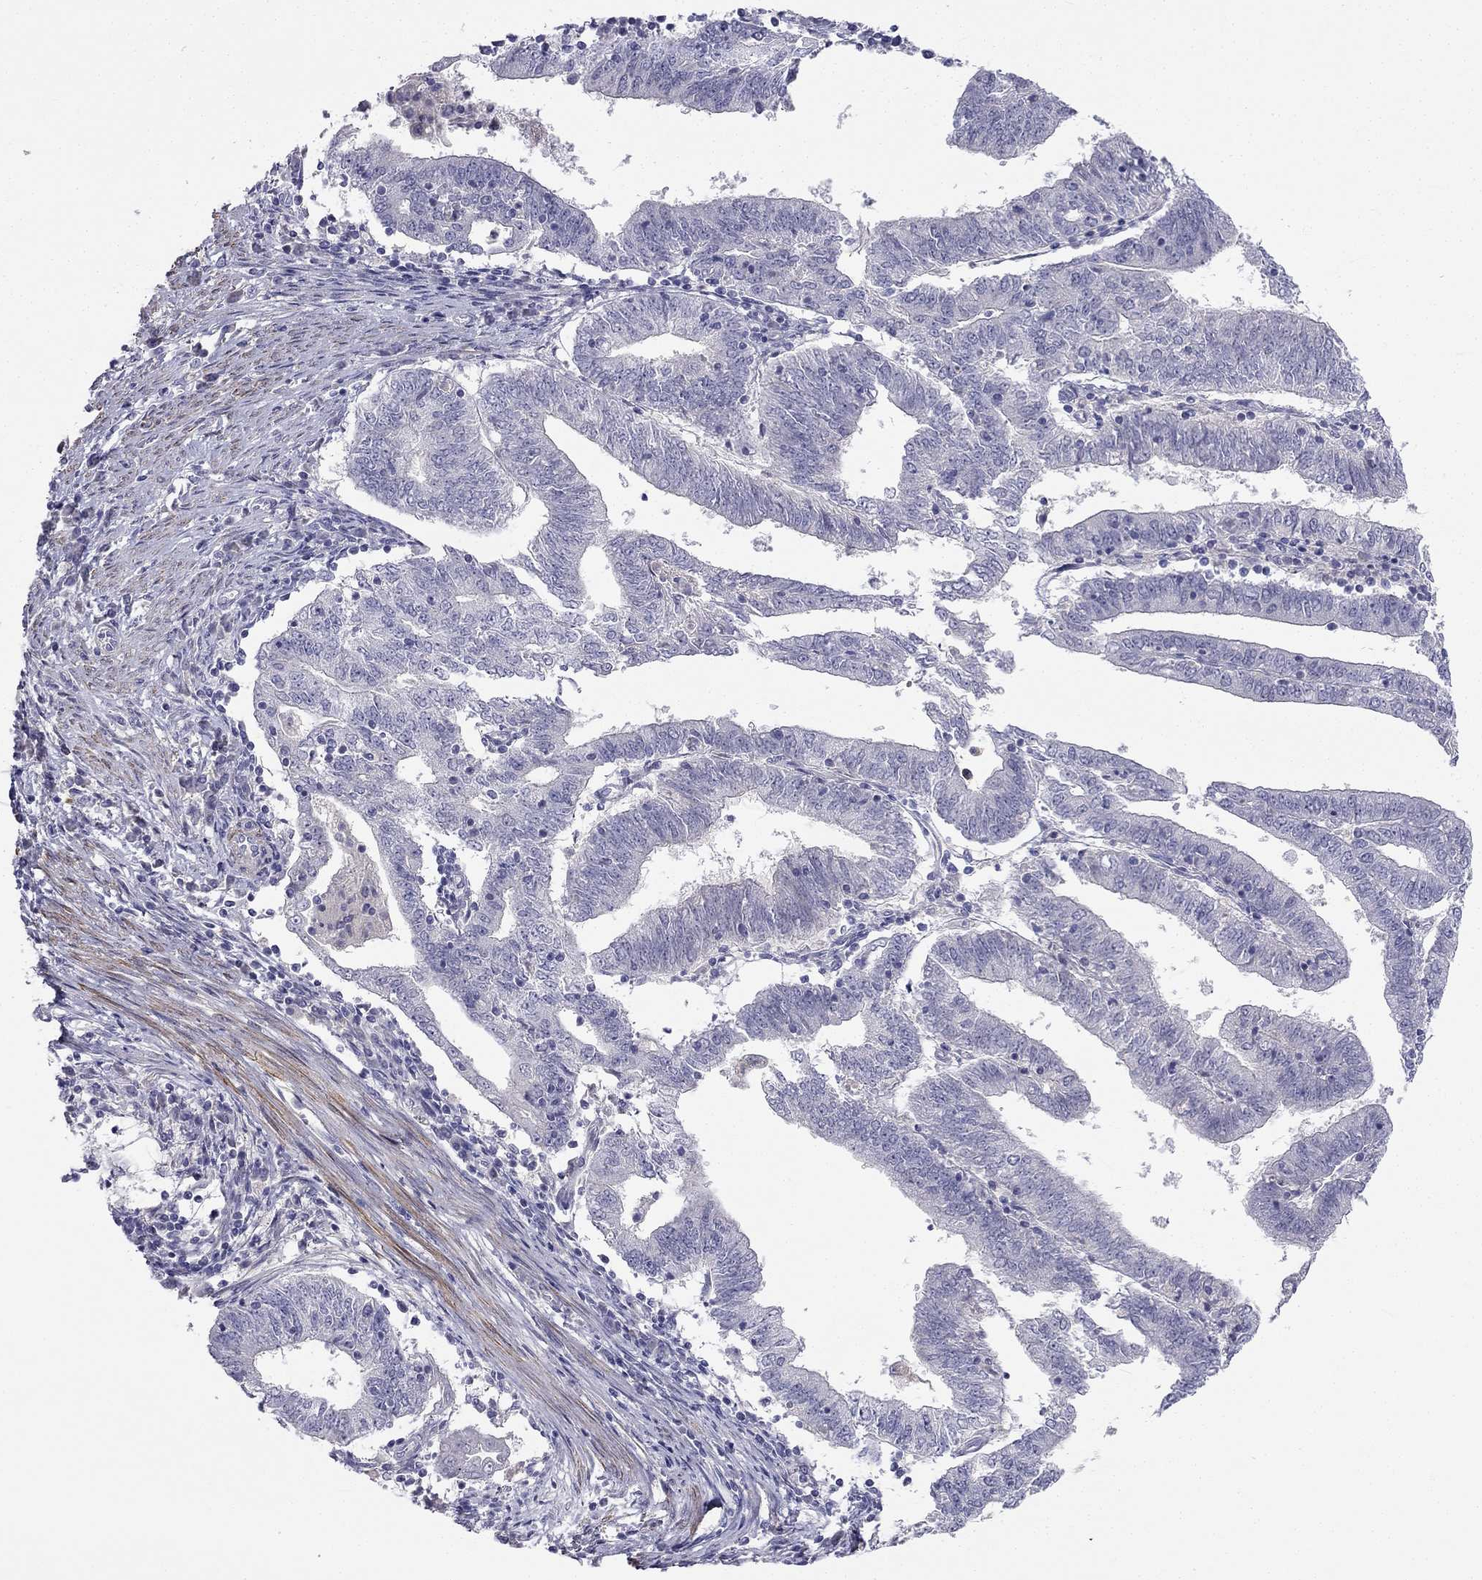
{"staining": {"intensity": "negative", "quantity": "none", "location": "none"}, "tissue": "endometrial cancer", "cell_type": "Tumor cells", "image_type": "cancer", "snomed": [{"axis": "morphology", "description": "Adenocarcinoma, NOS"}, {"axis": "topography", "description": "Endometrium"}], "caption": "Photomicrograph shows no significant protein staining in tumor cells of adenocarcinoma (endometrial).", "gene": "C16orf89", "patient": {"sex": "female", "age": 82}}